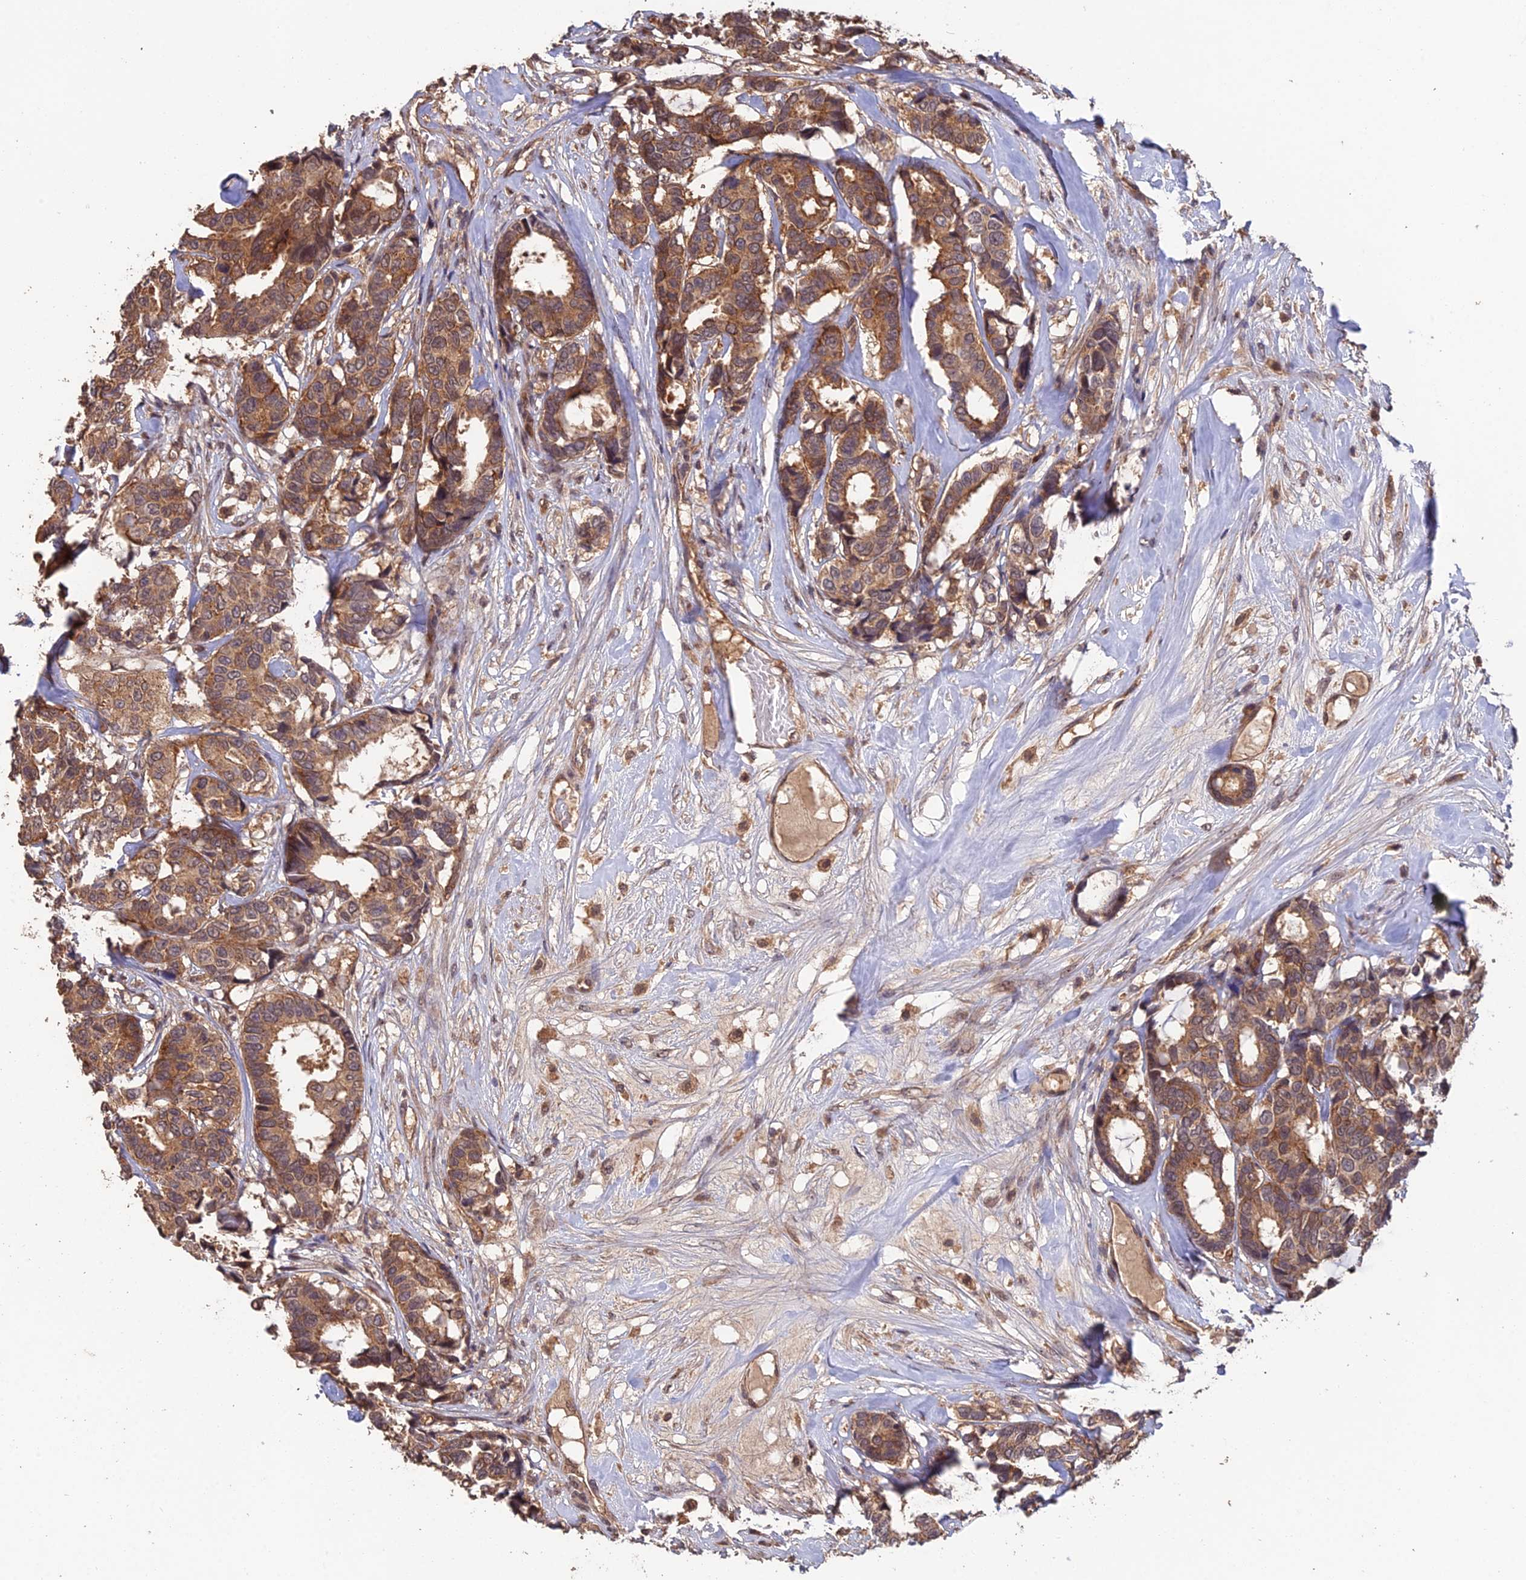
{"staining": {"intensity": "moderate", "quantity": ">75%", "location": "cytoplasmic/membranous"}, "tissue": "breast cancer", "cell_type": "Tumor cells", "image_type": "cancer", "snomed": [{"axis": "morphology", "description": "Duct carcinoma"}, {"axis": "topography", "description": "Breast"}], "caption": "Breast cancer (intraductal carcinoma) stained for a protein (brown) exhibits moderate cytoplasmic/membranous positive staining in about >75% of tumor cells.", "gene": "RALGAPA2", "patient": {"sex": "female", "age": 87}}